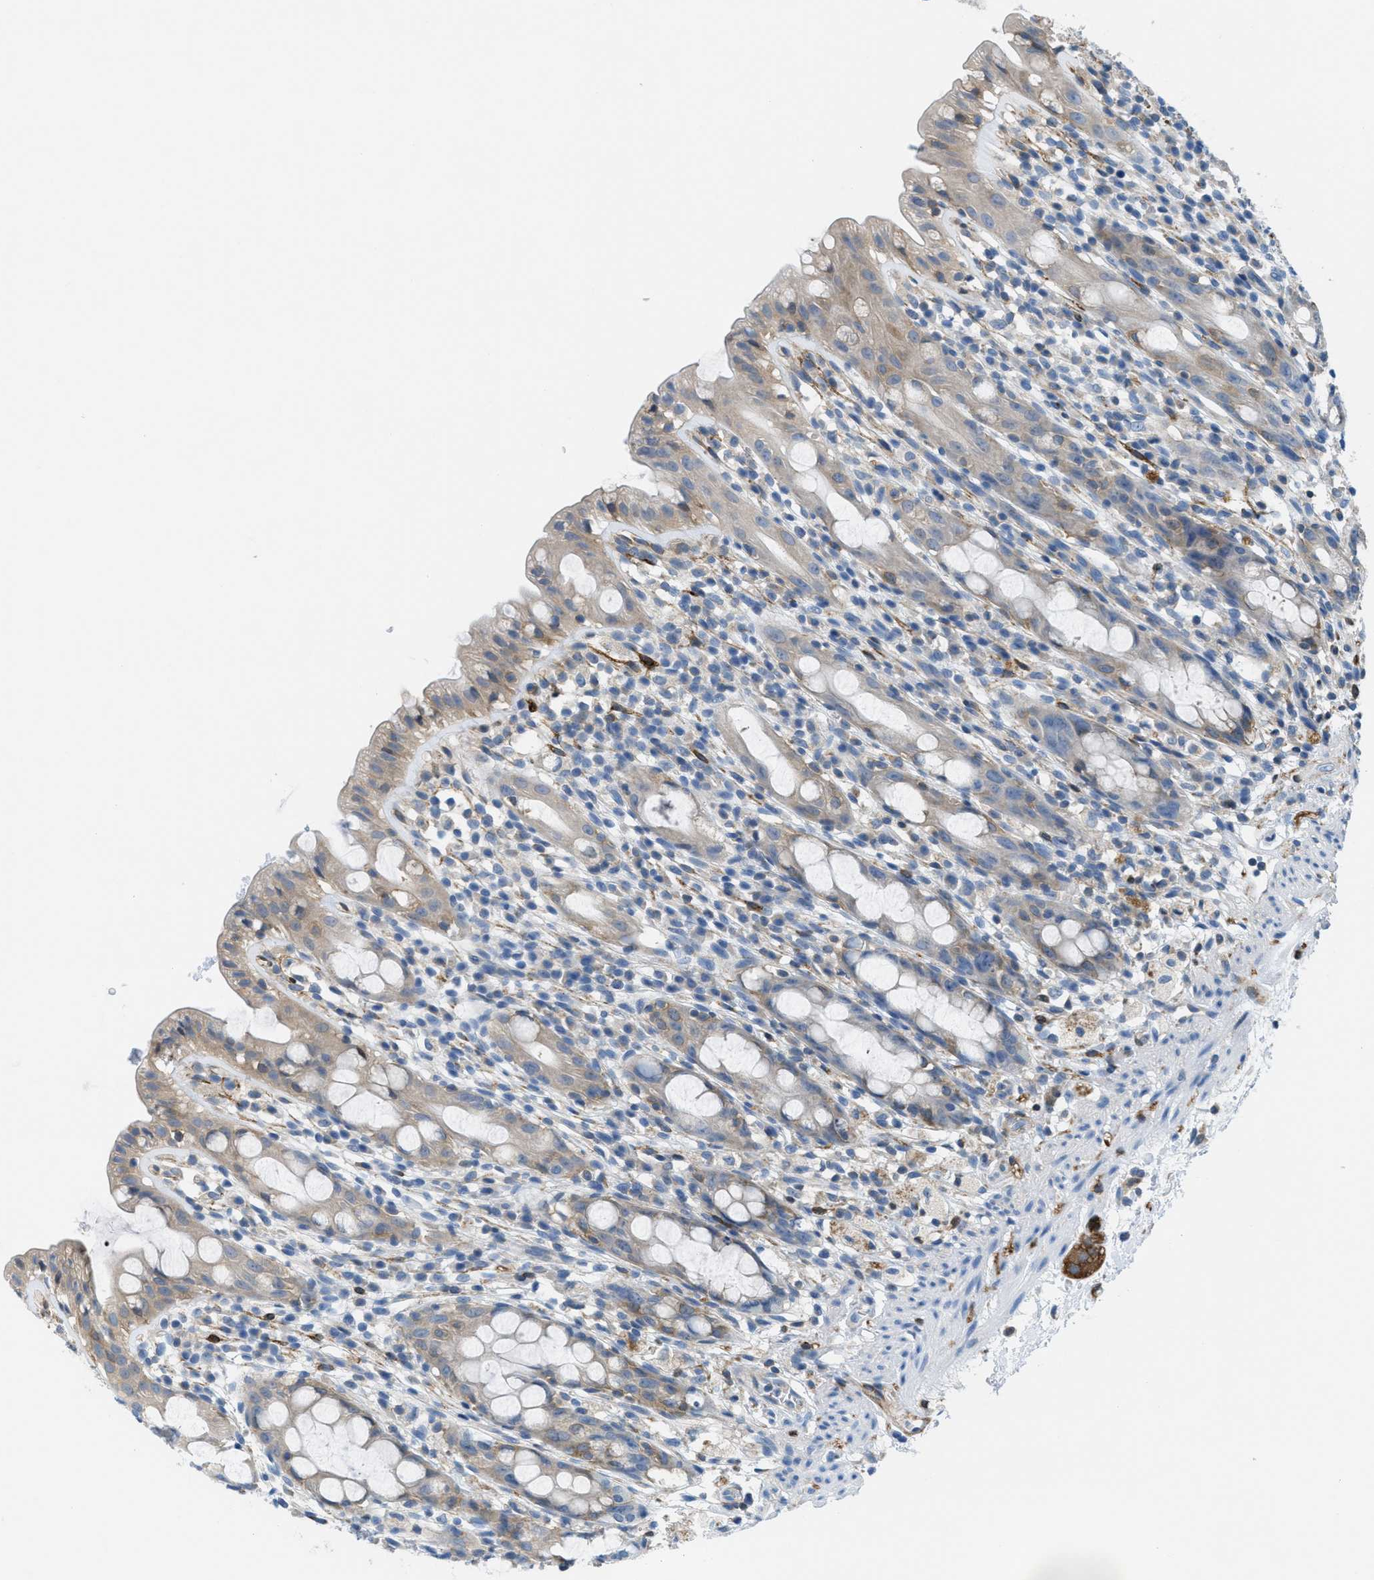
{"staining": {"intensity": "weak", "quantity": "25%-75%", "location": "cytoplasmic/membranous"}, "tissue": "rectum", "cell_type": "Glandular cells", "image_type": "normal", "snomed": [{"axis": "morphology", "description": "Normal tissue, NOS"}, {"axis": "topography", "description": "Rectum"}], "caption": "Immunohistochemical staining of benign human rectum exhibits 25%-75% levels of weak cytoplasmic/membranous protein staining in approximately 25%-75% of glandular cells.", "gene": "MAPRE2", "patient": {"sex": "male", "age": 44}}